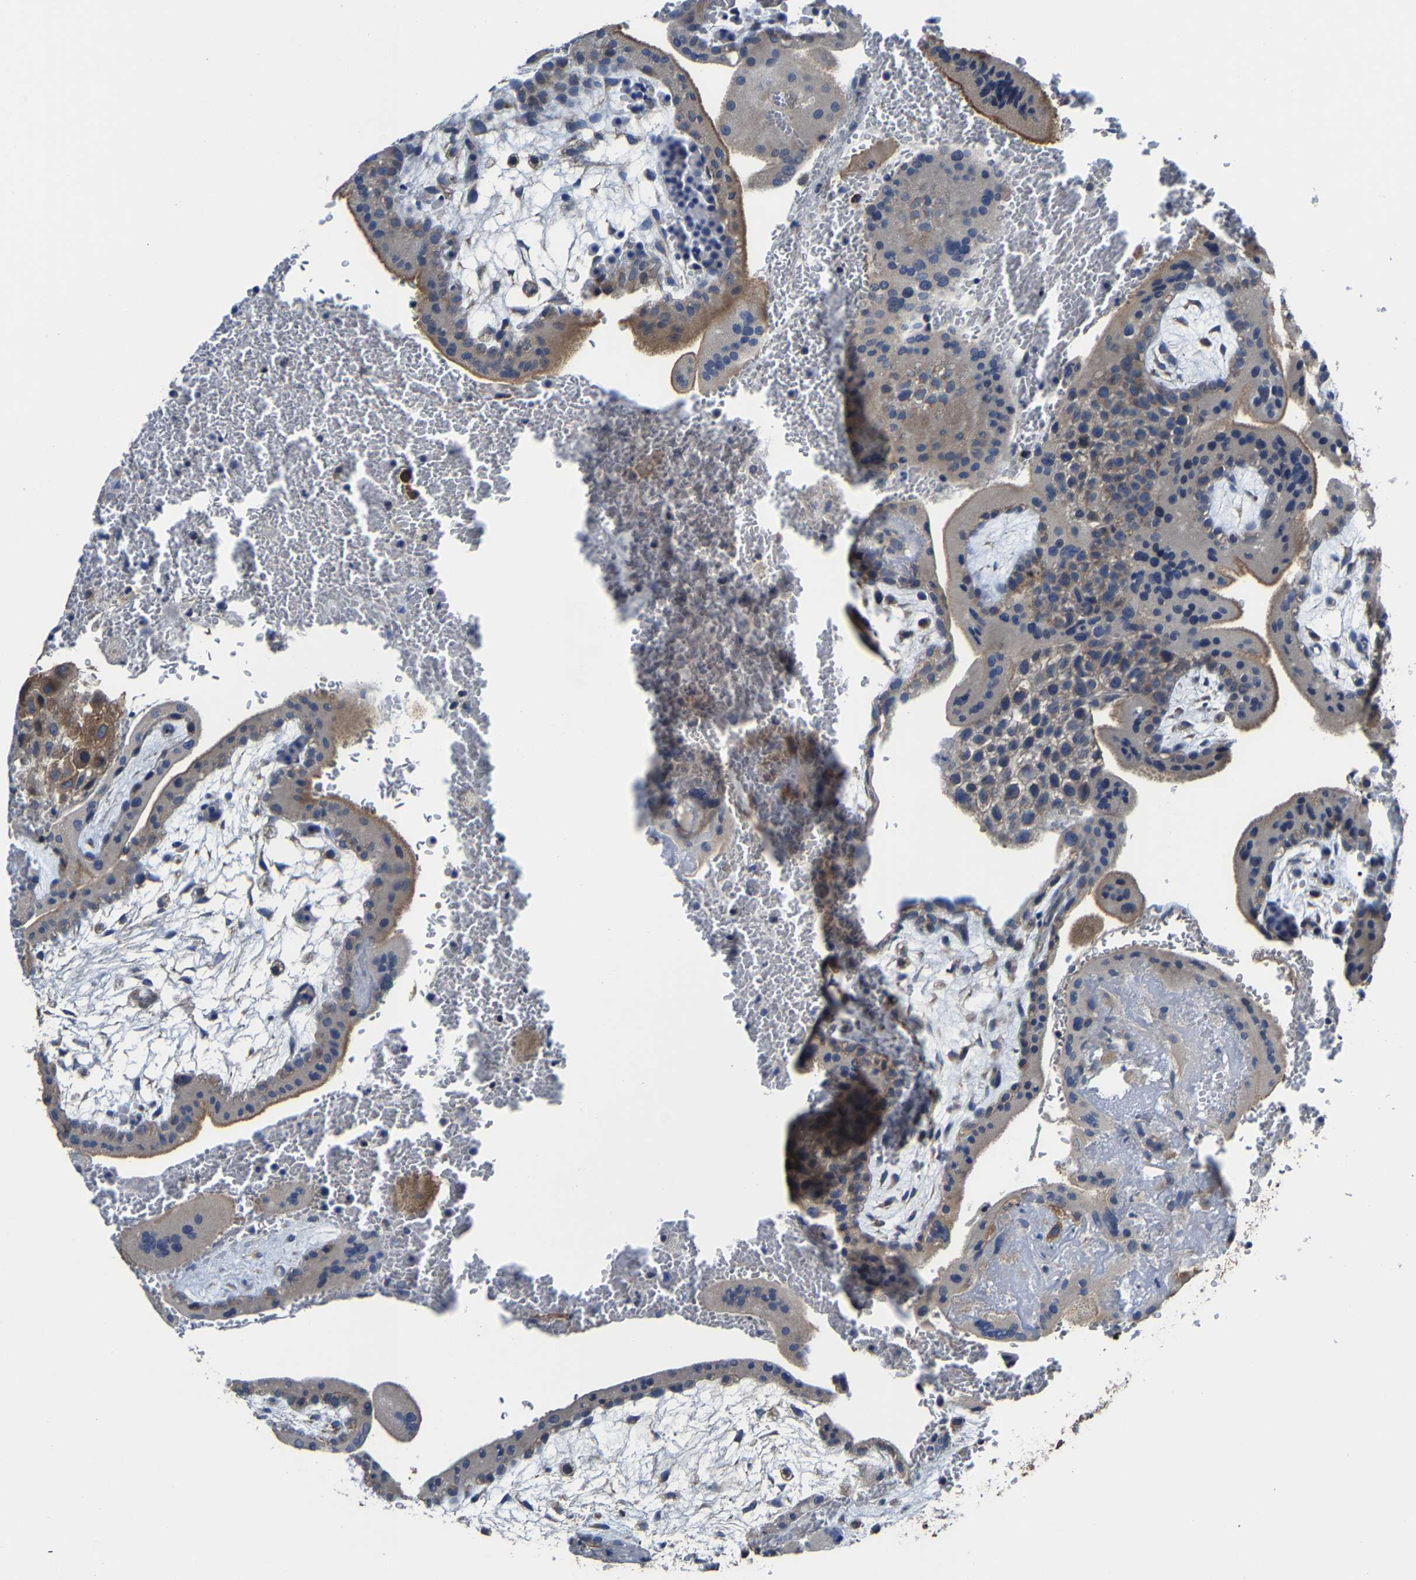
{"staining": {"intensity": "moderate", "quantity": ">75%", "location": "cytoplasmic/membranous"}, "tissue": "placenta", "cell_type": "Decidual cells", "image_type": "normal", "snomed": [{"axis": "morphology", "description": "Normal tissue, NOS"}, {"axis": "topography", "description": "Placenta"}], "caption": "Placenta stained with DAB IHC demonstrates medium levels of moderate cytoplasmic/membranous positivity in approximately >75% of decidual cells. (Brightfield microscopy of DAB IHC at high magnification).", "gene": "AGK", "patient": {"sex": "female", "age": 35}}